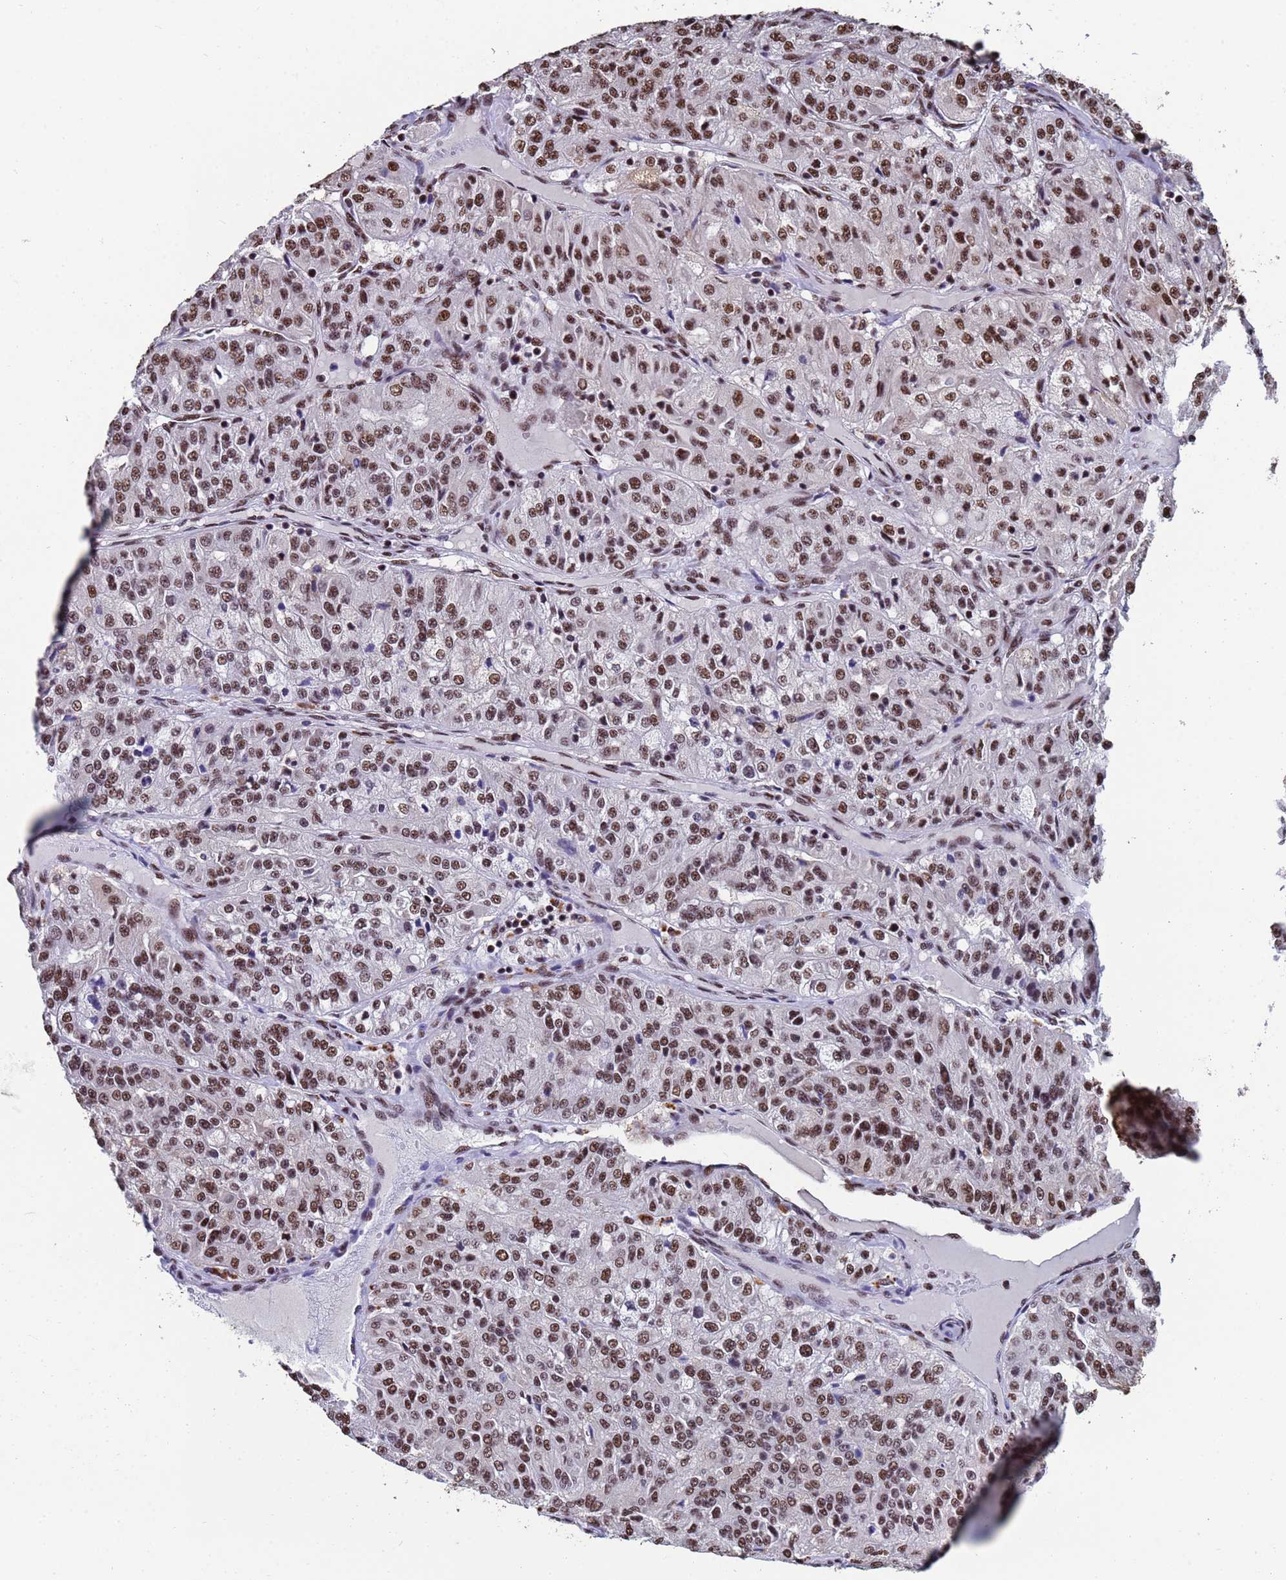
{"staining": {"intensity": "moderate", "quantity": ">75%", "location": "nuclear"}, "tissue": "renal cancer", "cell_type": "Tumor cells", "image_type": "cancer", "snomed": [{"axis": "morphology", "description": "Adenocarcinoma, NOS"}, {"axis": "topography", "description": "Kidney"}], "caption": "Moderate nuclear protein positivity is present in approximately >75% of tumor cells in renal cancer.", "gene": "SF3B2", "patient": {"sex": "female", "age": 63}}